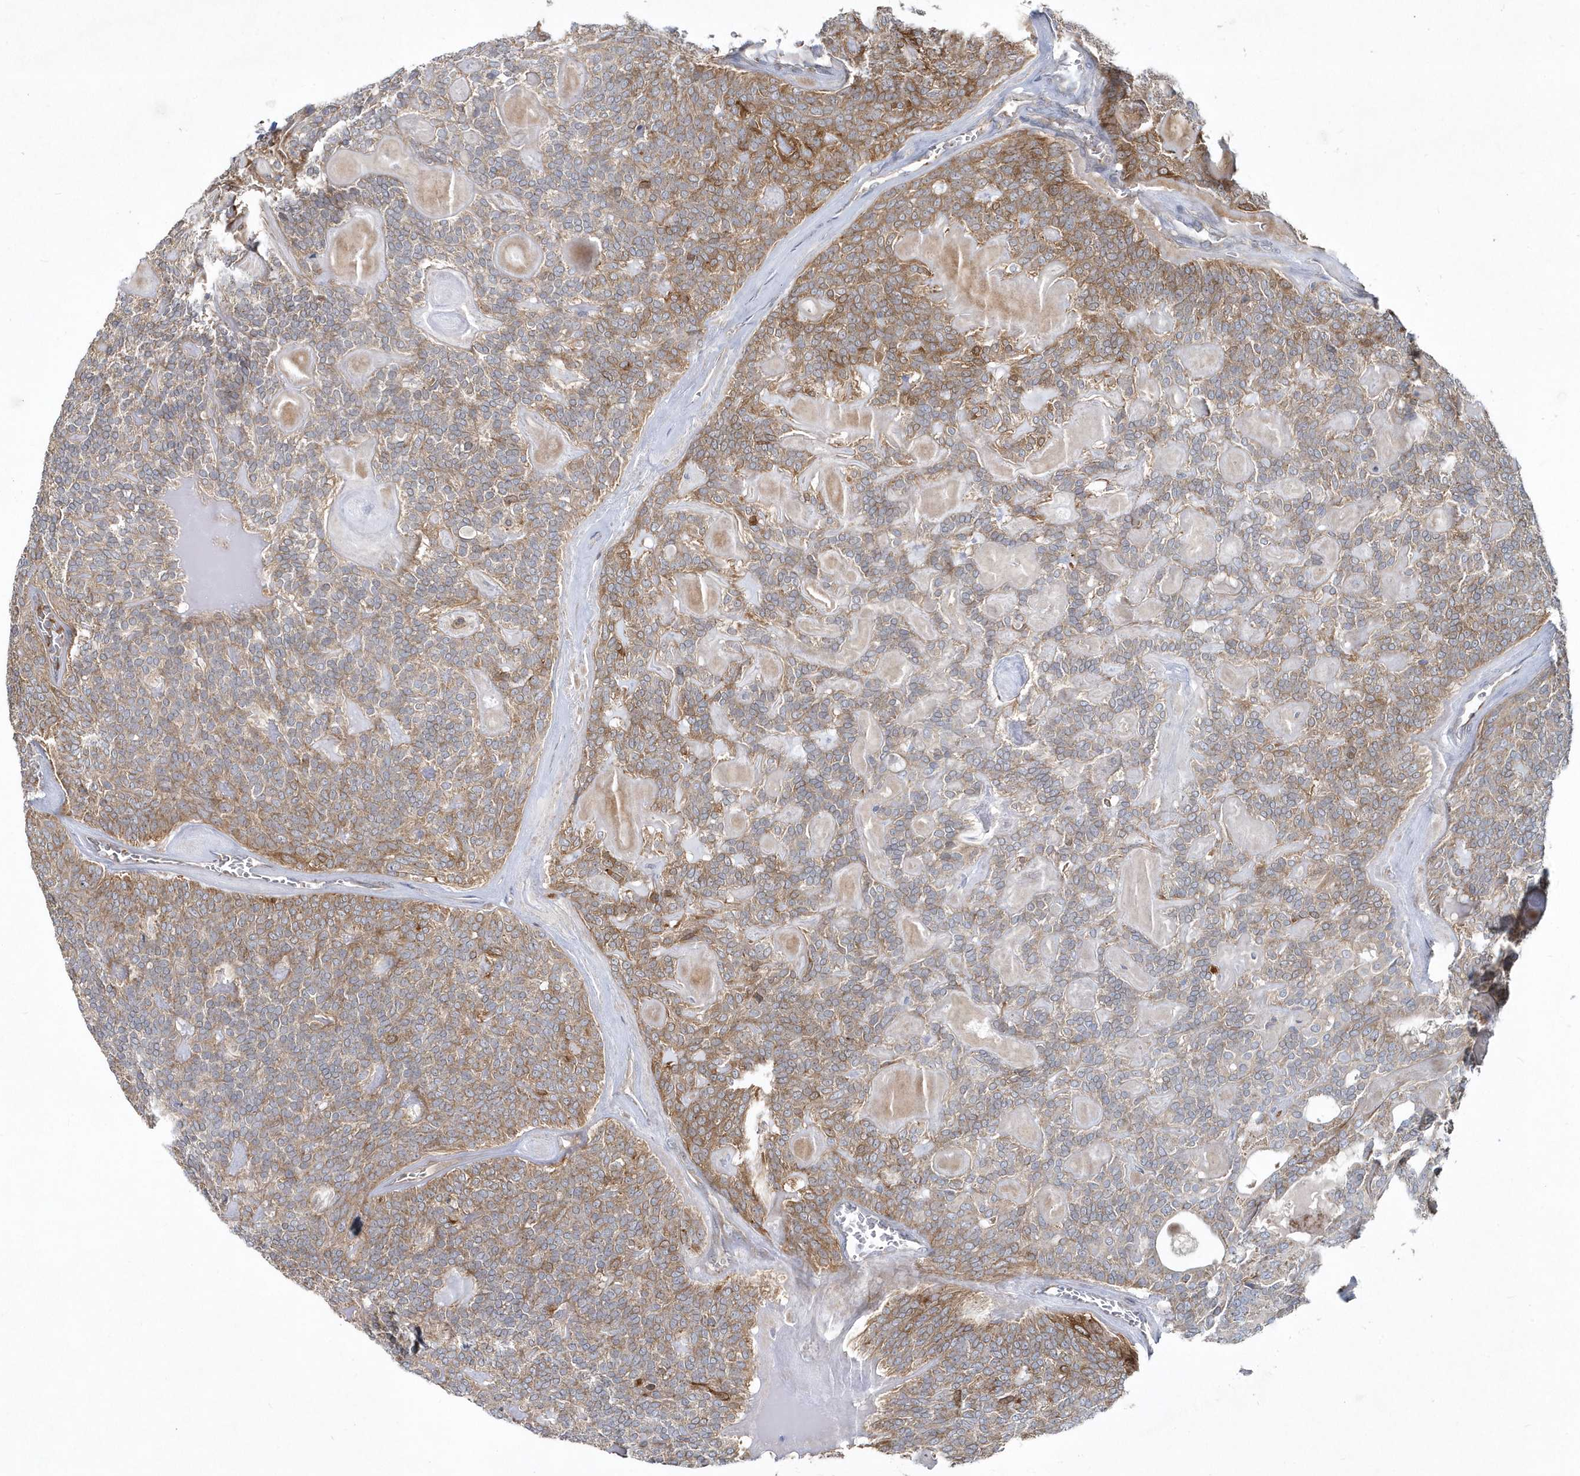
{"staining": {"intensity": "moderate", "quantity": ">75%", "location": "cytoplasmic/membranous"}, "tissue": "head and neck cancer", "cell_type": "Tumor cells", "image_type": "cancer", "snomed": [{"axis": "morphology", "description": "Adenocarcinoma, NOS"}, {"axis": "topography", "description": "Head-Neck"}], "caption": "Immunohistochemistry histopathology image of neoplastic tissue: human head and neck cancer stained using IHC exhibits medium levels of moderate protein expression localized specifically in the cytoplasmic/membranous of tumor cells, appearing as a cytoplasmic/membranous brown color.", "gene": "LEXM", "patient": {"sex": "male", "age": 66}}